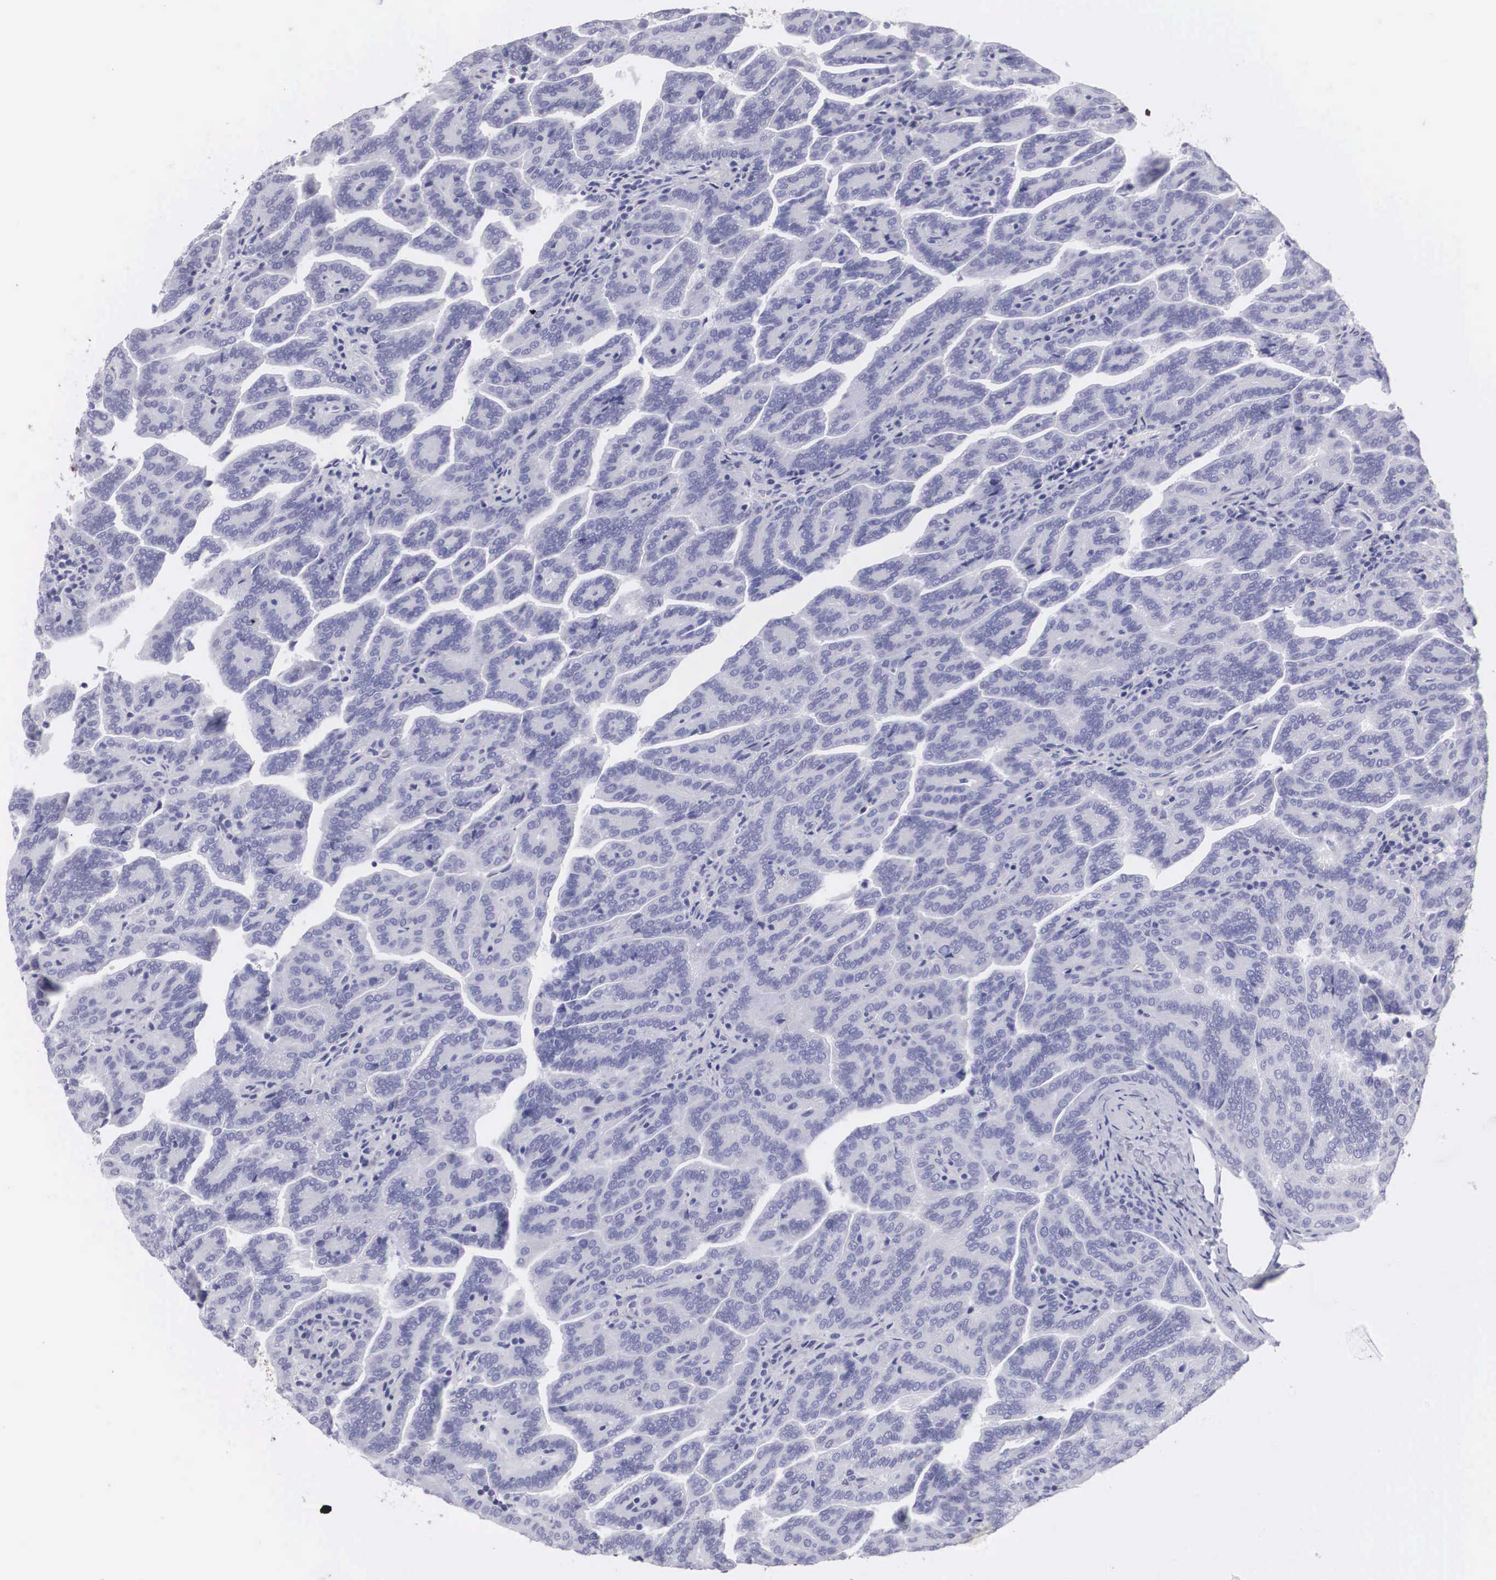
{"staining": {"intensity": "negative", "quantity": "none", "location": "none"}, "tissue": "renal cancer", "cell_type": "Tumor cells", "image_type": "cancer", "snomed": [{"axis": "morphology", "description": "Adenocarcinoma, NOS"}, {"axis": "topography", "description": "Kidney"}], "caption": "IHC micrograph of renal adenocarcinoma stained for a protein (brown), which displays no staining in tumor cells.", "gene": "ARMCX3", "patient": {"sex": "male", "age": 61}}